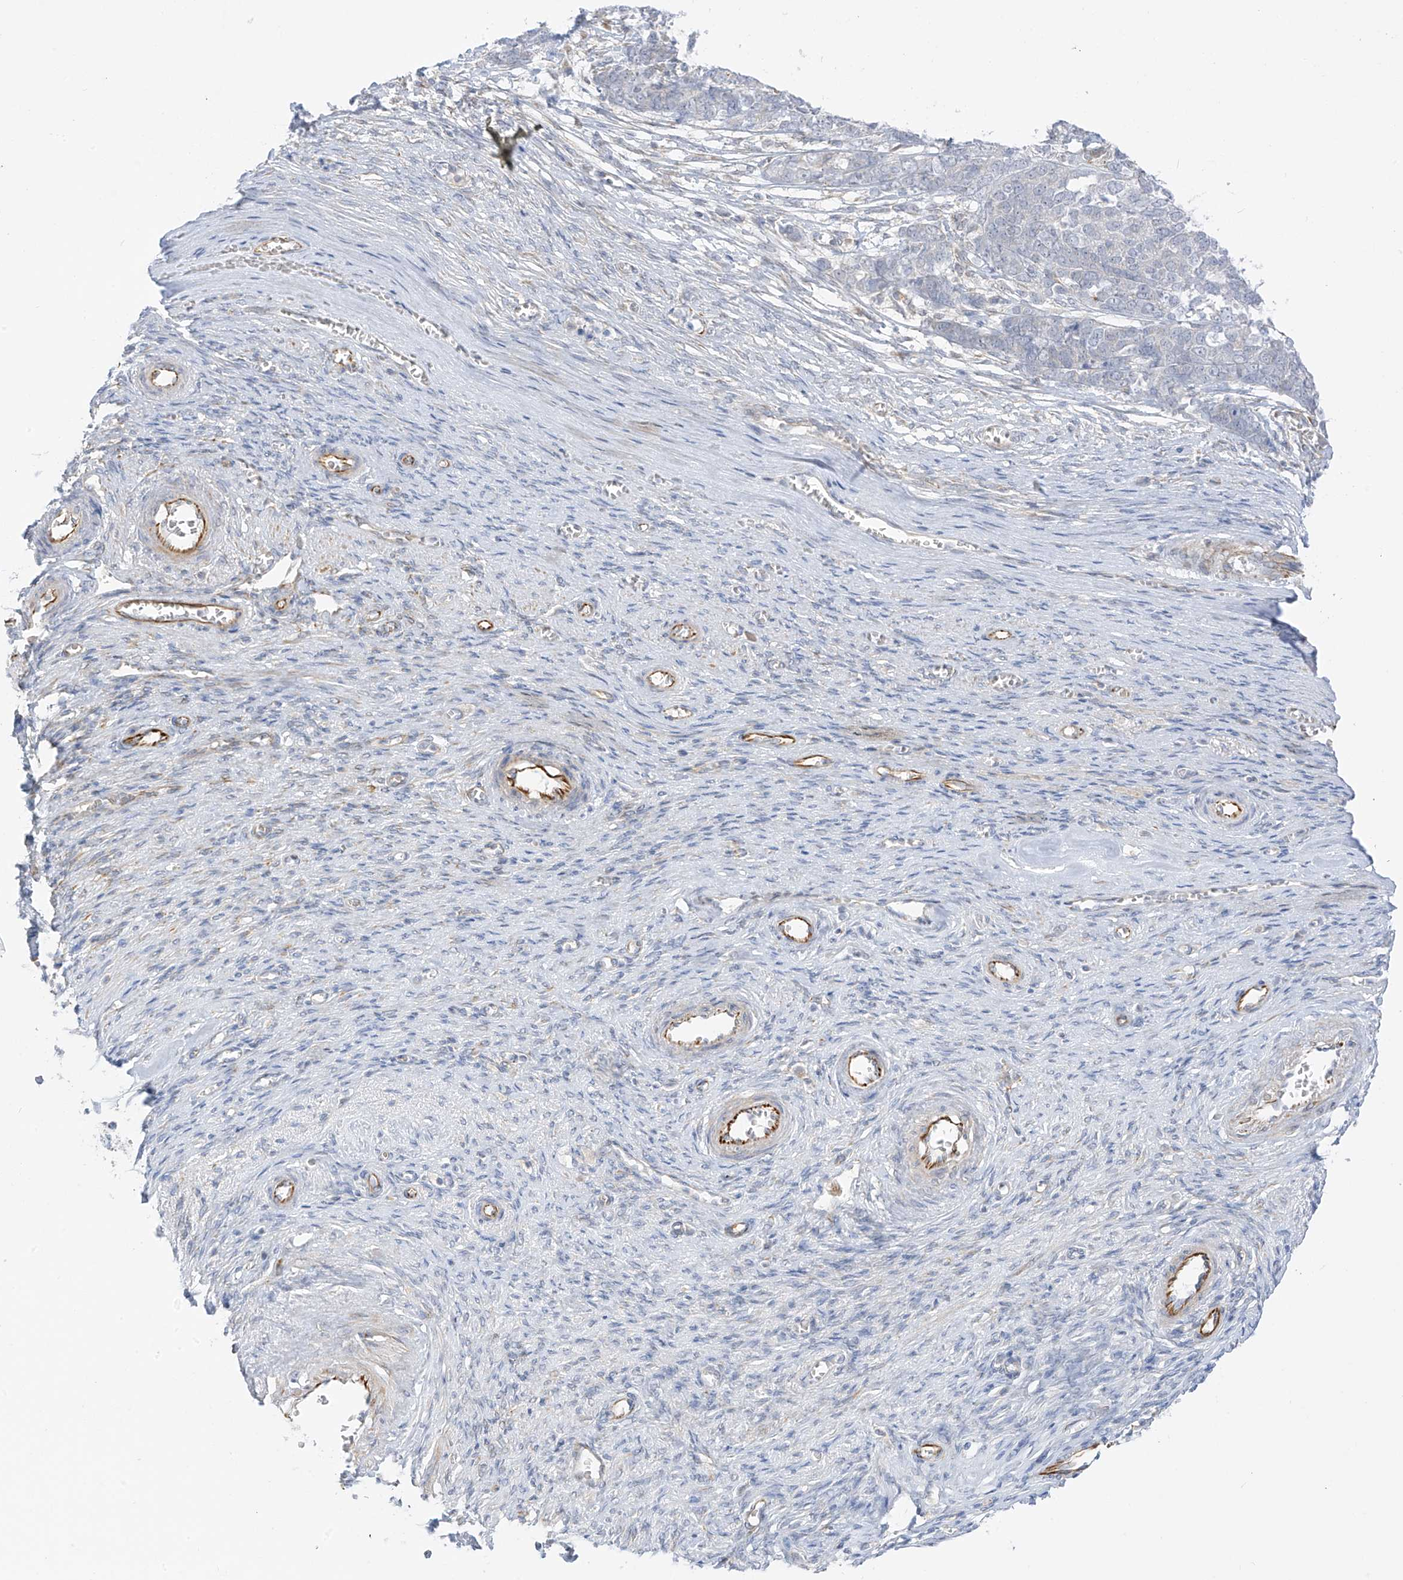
{"staining": {"intensity": "negative", "quantity": "none", "location": "none"}, "tissue": "ovarian cancer", "cell_type": "Tumor cells", "image_type": "cancer", "snomed": [{"axis": "morphology", "description": "Cystadenocarcinoma, serous, NOS"}, {"axis": "topography", "description": "Ovary"}], "caption": "DAB immunohistochemical staining of ovarian cancer reveals no significant expression in tumor cells.", "gene": "HS6ST2", "patient": {"sex": "female", "age": 44}}